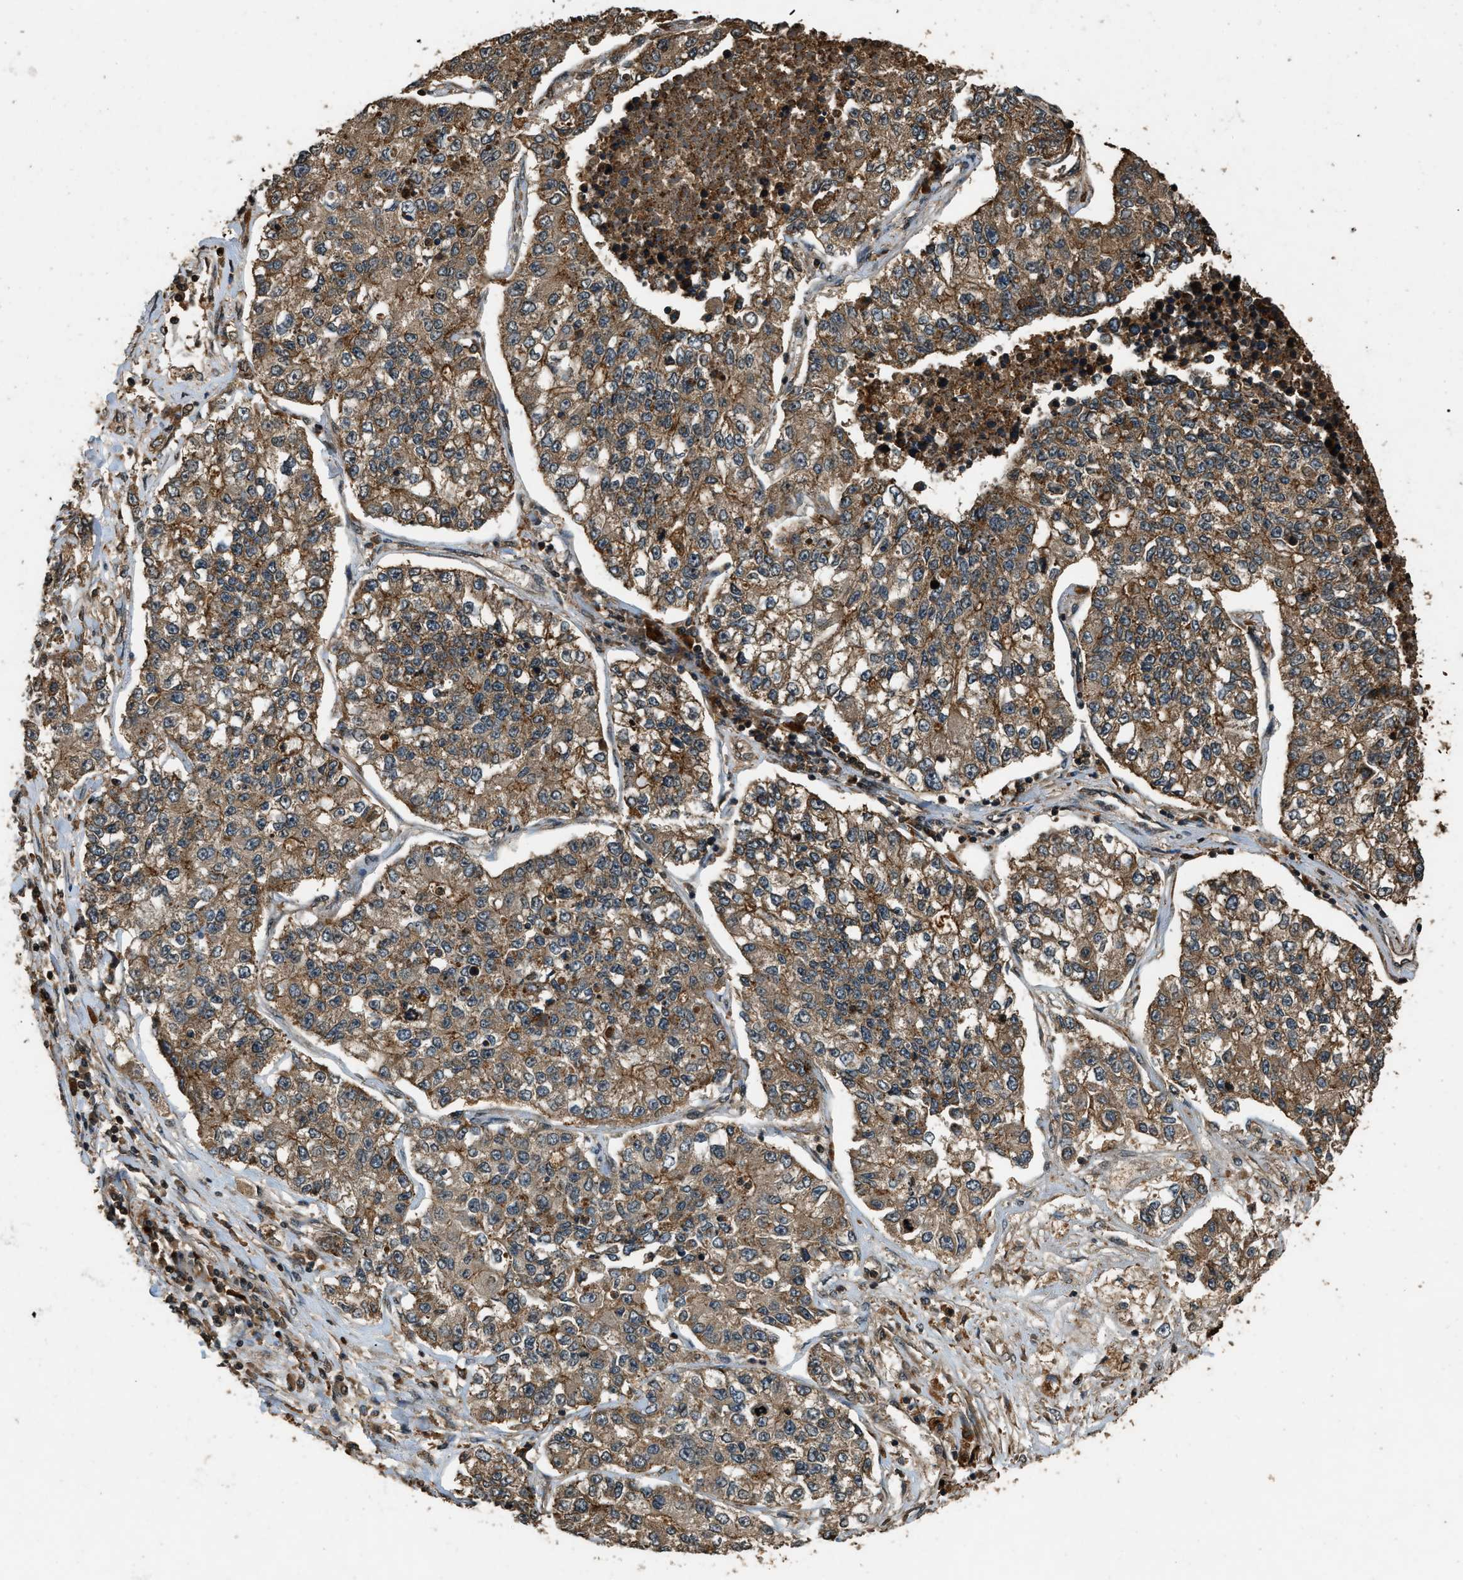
{"staining": {"intensity": "moderate", "quantity": ">75%", "location": "cytoplasmic/membranous"}, "tissue": "lung cancer", "cell_type": "Tumor cells", "image_type": "cancer", "snomed": [{"axis": "morphology", "description": "Adenocarcinoma, NOS"}, {"axis": "topography", "description": "Lung"}], "caption": "Lung adenocarcinoma was stained to show a protein in brown. There is medium levels of moderate cytoplasmic/membranous expression in about >75% of tumor cells. (DAB IHC with brightfield microscopy, high magnification).", "gene": "RAP2A", "patient": {"sex": "male", "age": 49}}